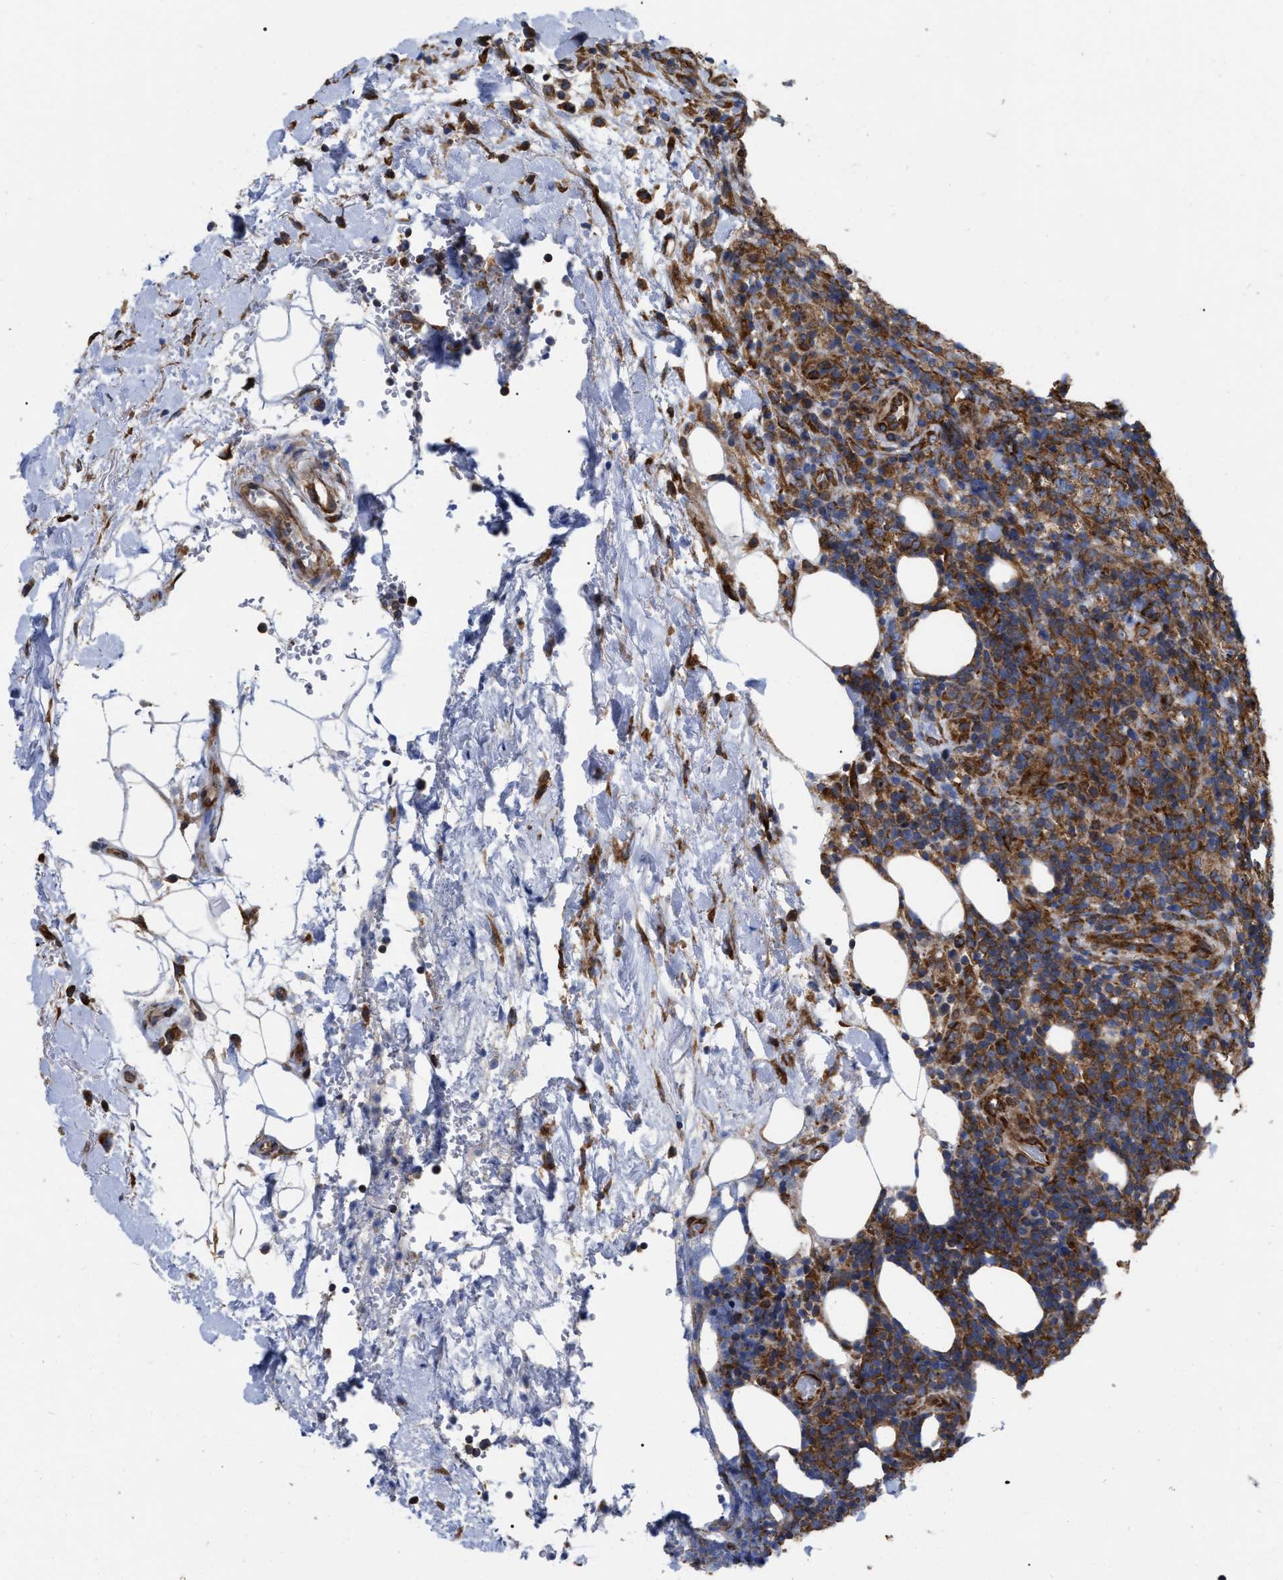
{"staining": {"intensity": "strong", "quantity": ">75%", "location": "cytoplasmic/membranous"}, "tissue": "lymphoma", "cell_type": "Tumor cells", "image_type": "cancer", "snomed": [{"axis": "morphology", "description": "Malignant lymphoma, non-Hodgkin's type, High grade"}, {"axis": "topography", "description": "Lymph node"}], "caption": "Human lymphoma stained for a protein (brown) reveals strong cytoplasmic/membranous positive expression in about >75% of tumor cells.", "gene": "FAM120A", "patient": {"sex": "female", "age": 76}}